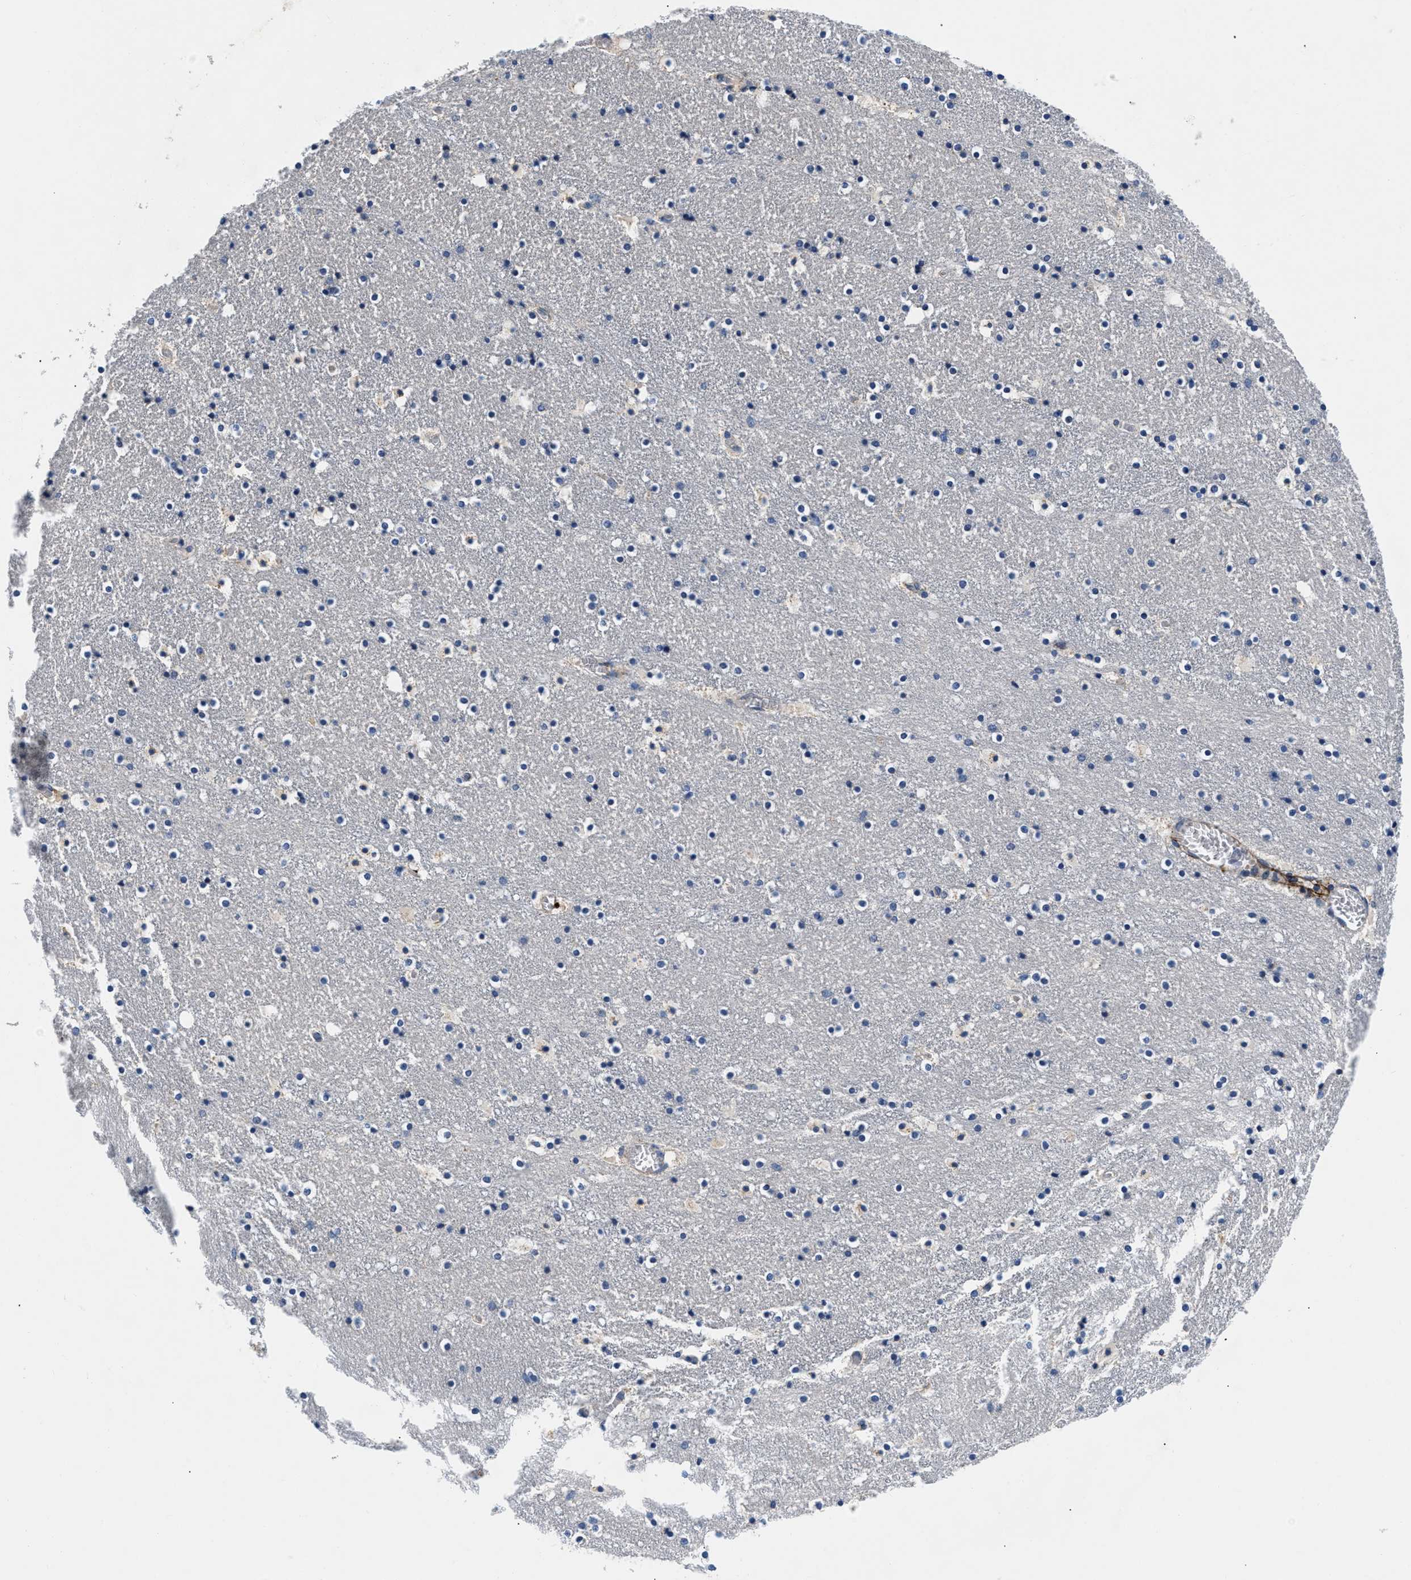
{"staining": {"intensity": "negative", "quantity": "none", "location": "none"}, "tissue": "caudate", "cell_type": "Glial cells", "image_type": "normal", "snomed": [{"axis": "morphology", "description": "Normal tissue, NOS"}, {"axis": "topography", "description": "Lateral ventricle wall"}], "caption": "Human caudate stained for a protein using immunohistochemistry (IHC) shows no expression in glial cells.", "gene": "PDP1", "patient": {"sex": "male", "age": 45}}